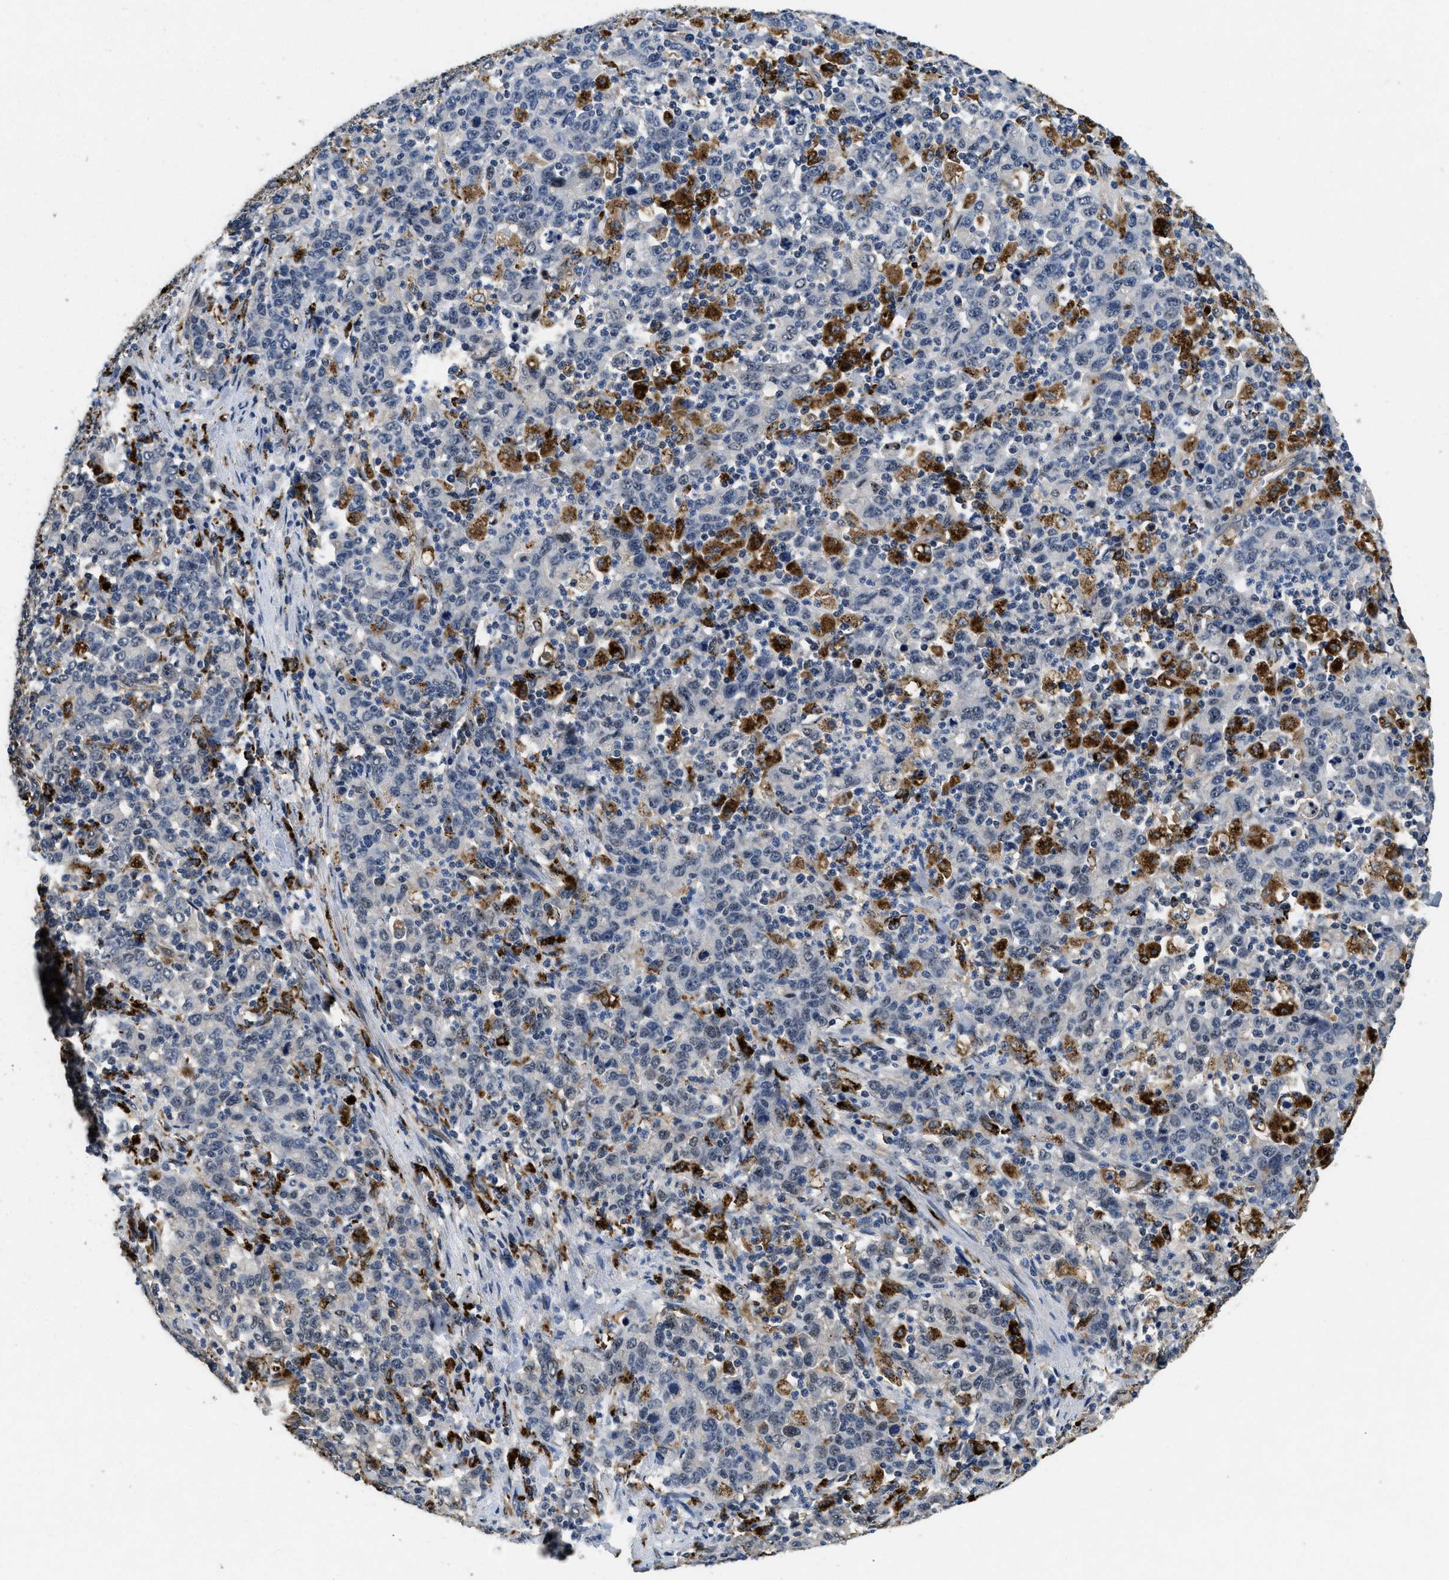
{"staining": {"intensity": "negative", "quantity": "none", "location": "none"}, "tissue": "stomach cancer", "cell_type": "Tumor cells", "image_type": "cancer", "snomed": [{"axis": "morphology", "description": "Adenocarcinoma, NOS"}, {"axis": "topography", "description": "Stomach, upper"}], "caption": "Immunohistochemical staining of human adenocarcinoma (stomach) exhibits no significant positivity in tumor cells. (DAB immunohistochemistry (IHC) visualized using brightfield microscopy, high magnification).", "gene": "BMPR2", "patient": {"sex": "male", "age": 69}}